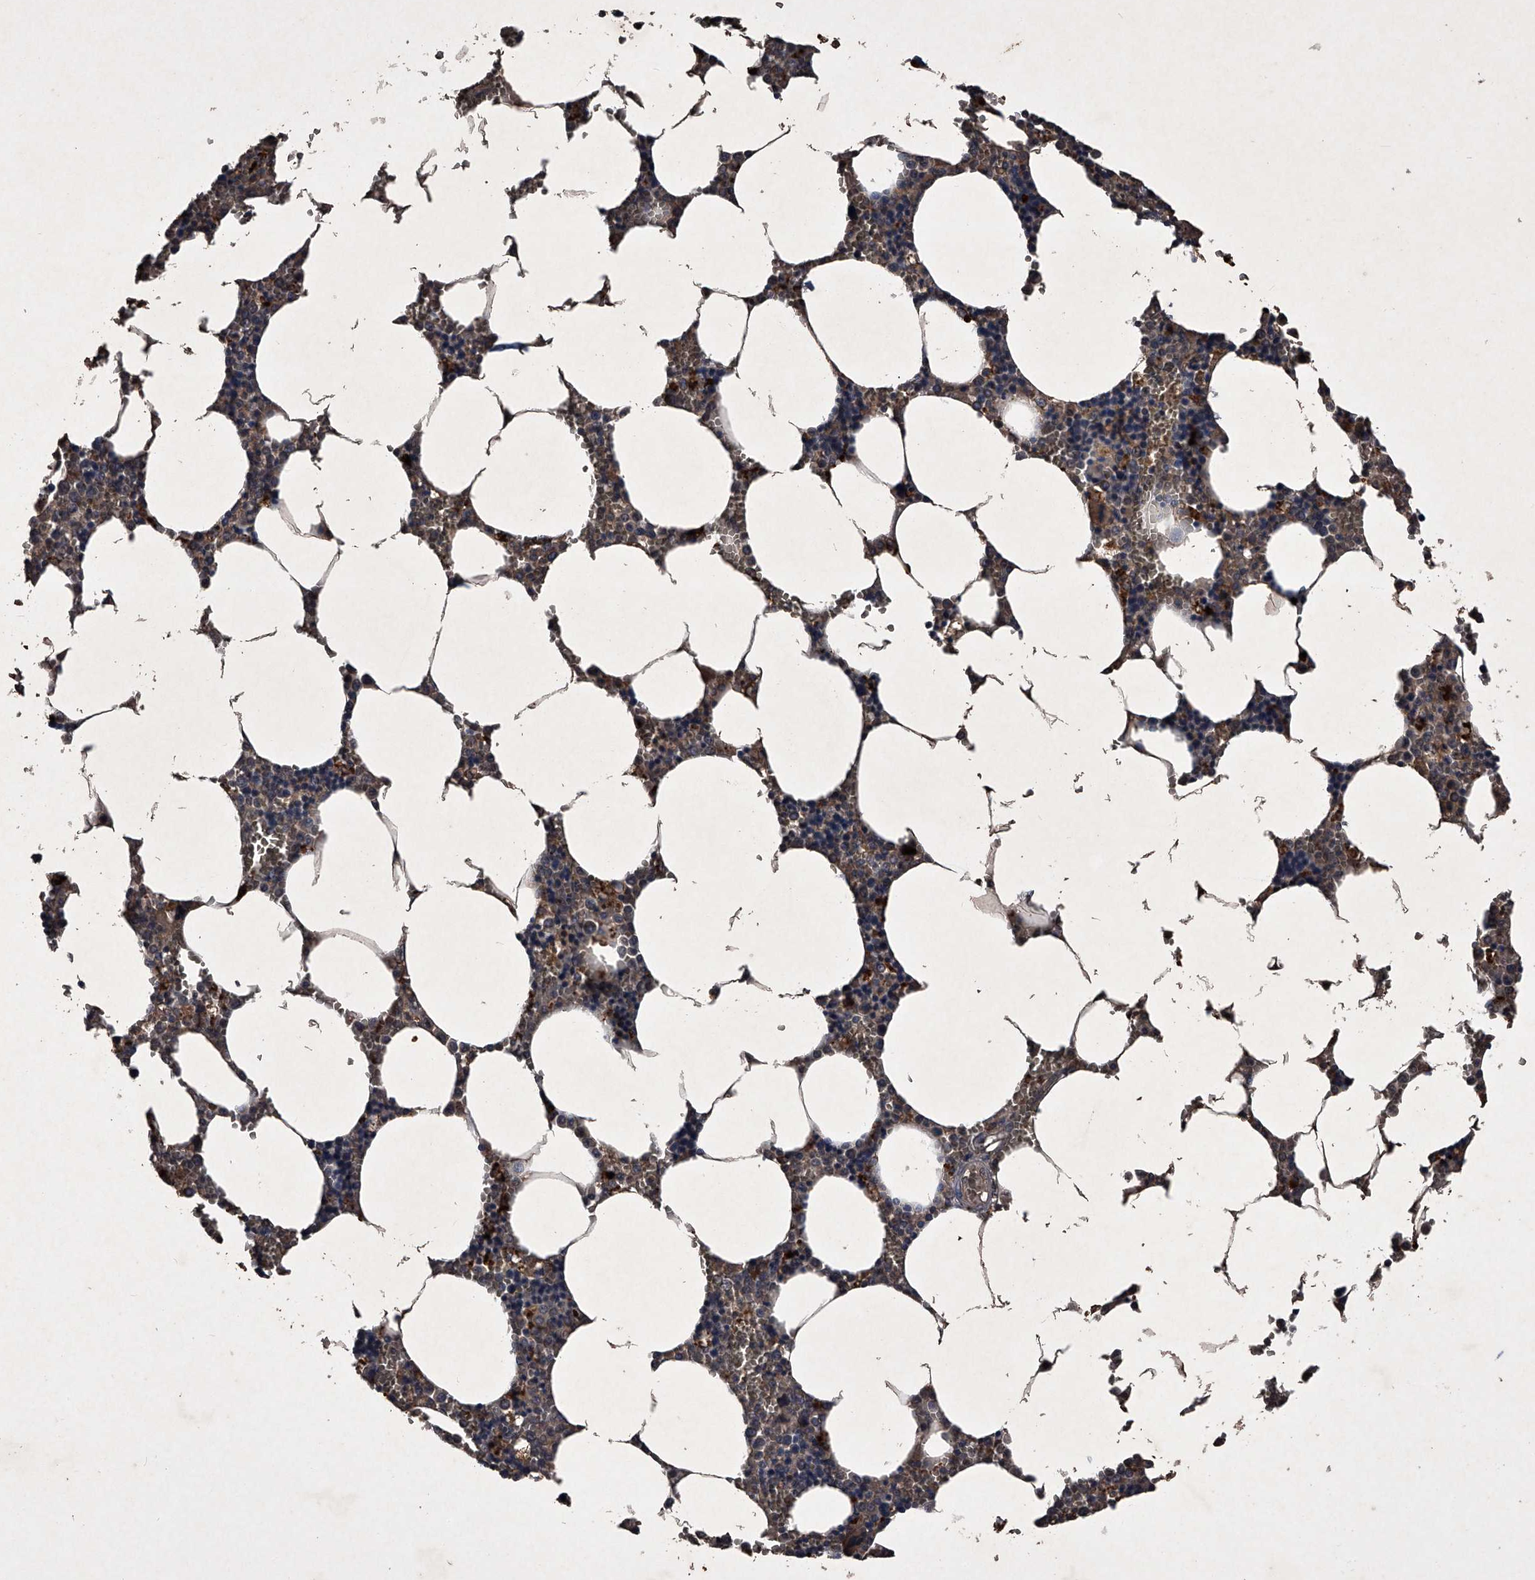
{"staining": {"intensity": "negative", "quantity": "none", "location": "none"}, "tissue": "bone marrow", "cell_type": "Hematopoietic cells", "image_type": "normal", "snomed": [{"axis": "morphology", "description": "Normal tissue, NOS"}, {"axis": "topography", "description": "Bone marrow"}], "caption": "Immunohistochemical staining of benign human bone marrow exhibits no significant positivity in hematopoietic cells. The staining was performed using DAB (3,3'-diaminobenzidine) to visualize the protein expression in brown, while the nuclei were stained in blue with hematoxylin (Magnification: 20x).", "gene": "MAPKAP1", "patient": {"sex": "male", "age": 70}}